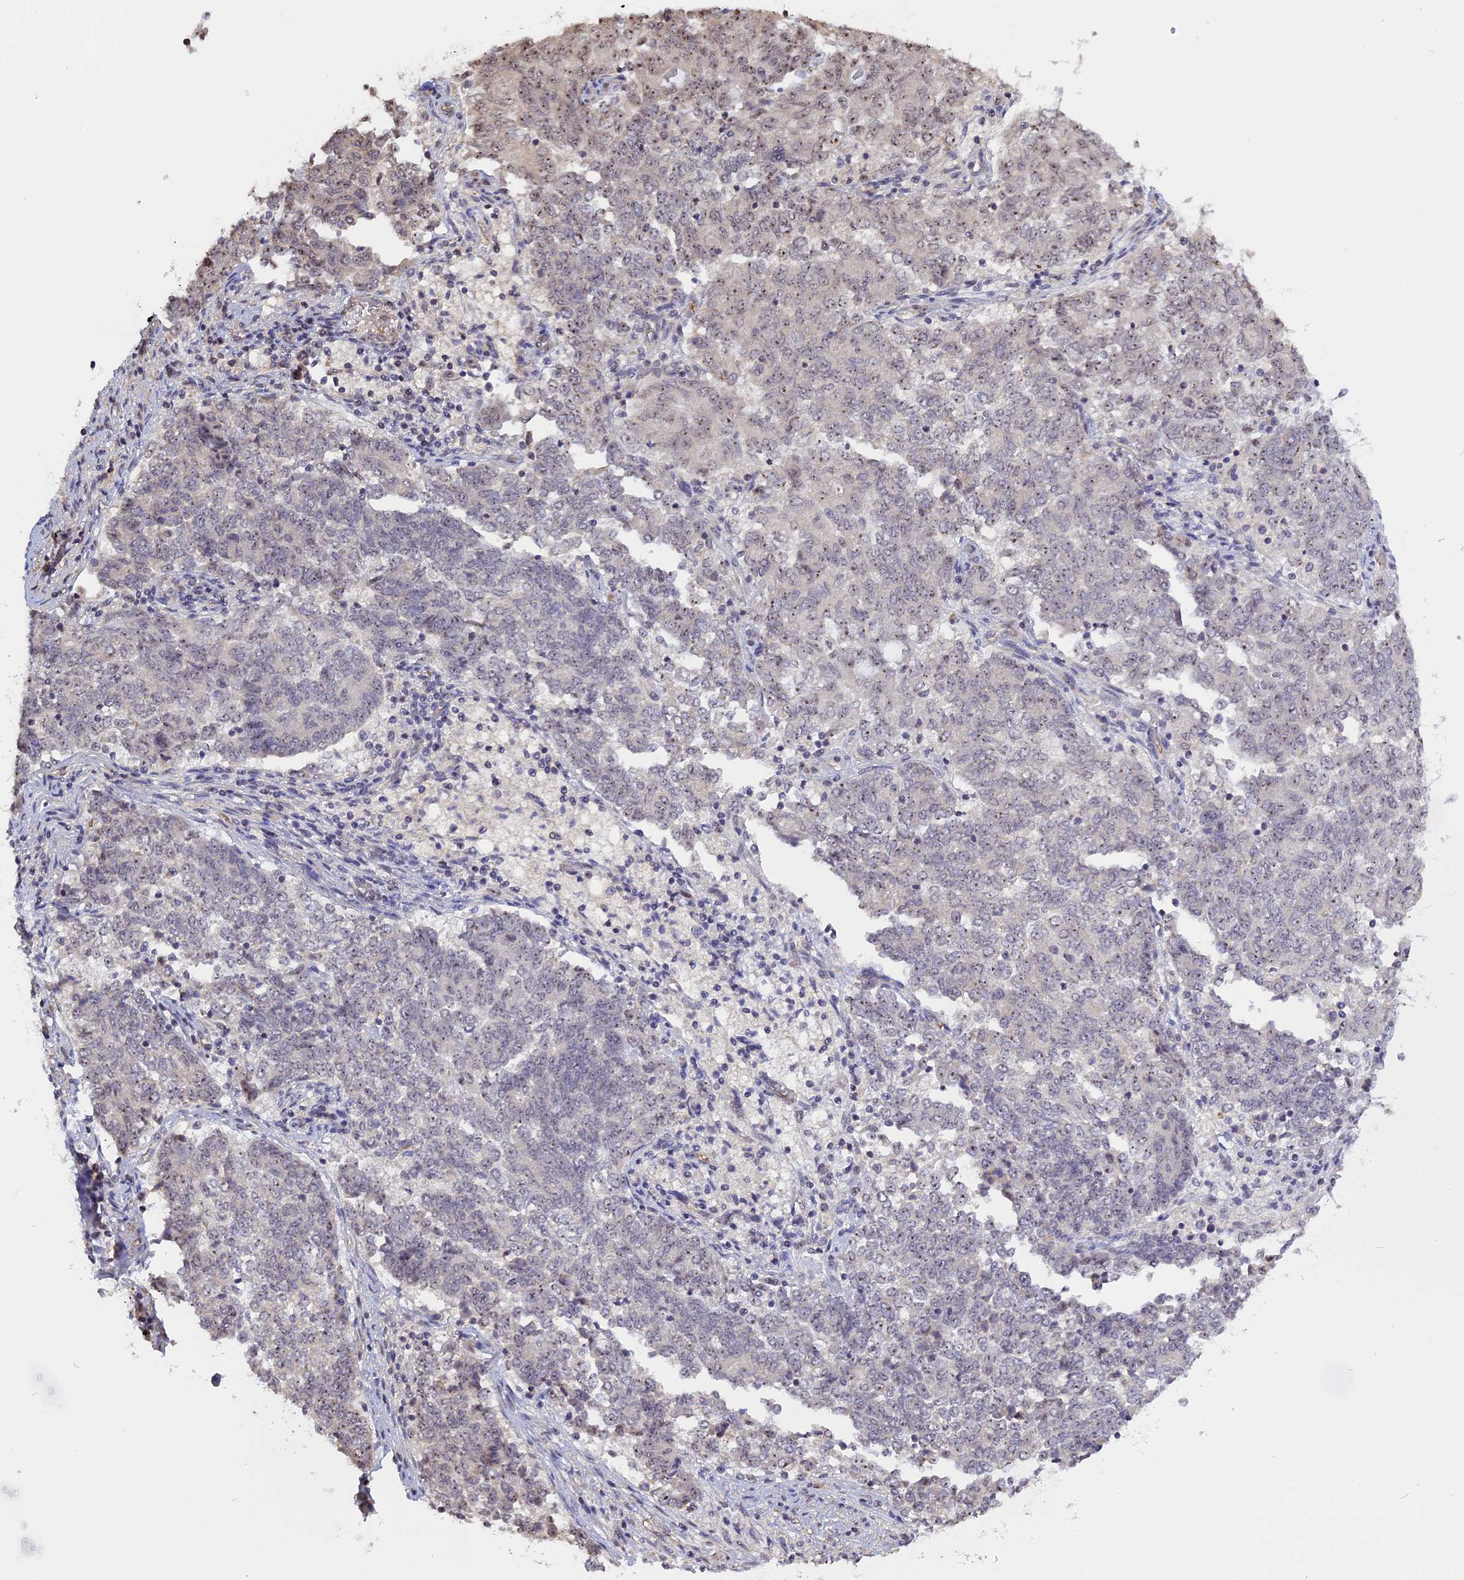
{"staining": {"intensity": "weak", "quantity": "<25%", "location": "nuclear"}, "tissue": "endometrial cancer", "cell_type": "Tumor cells", "image_type": "cancer", "snomed": [{"axis": "morphology", "description": "Adenocarcinoma, NOS"}, {"axis": "topography", "description": "Endometrium"}], "caption": "Immunohistochemical staining of endometrial cancer displays no significant positivity in tumor cells.", "gene": "MGA", "patient": {"sex": "female", "age": 80}}